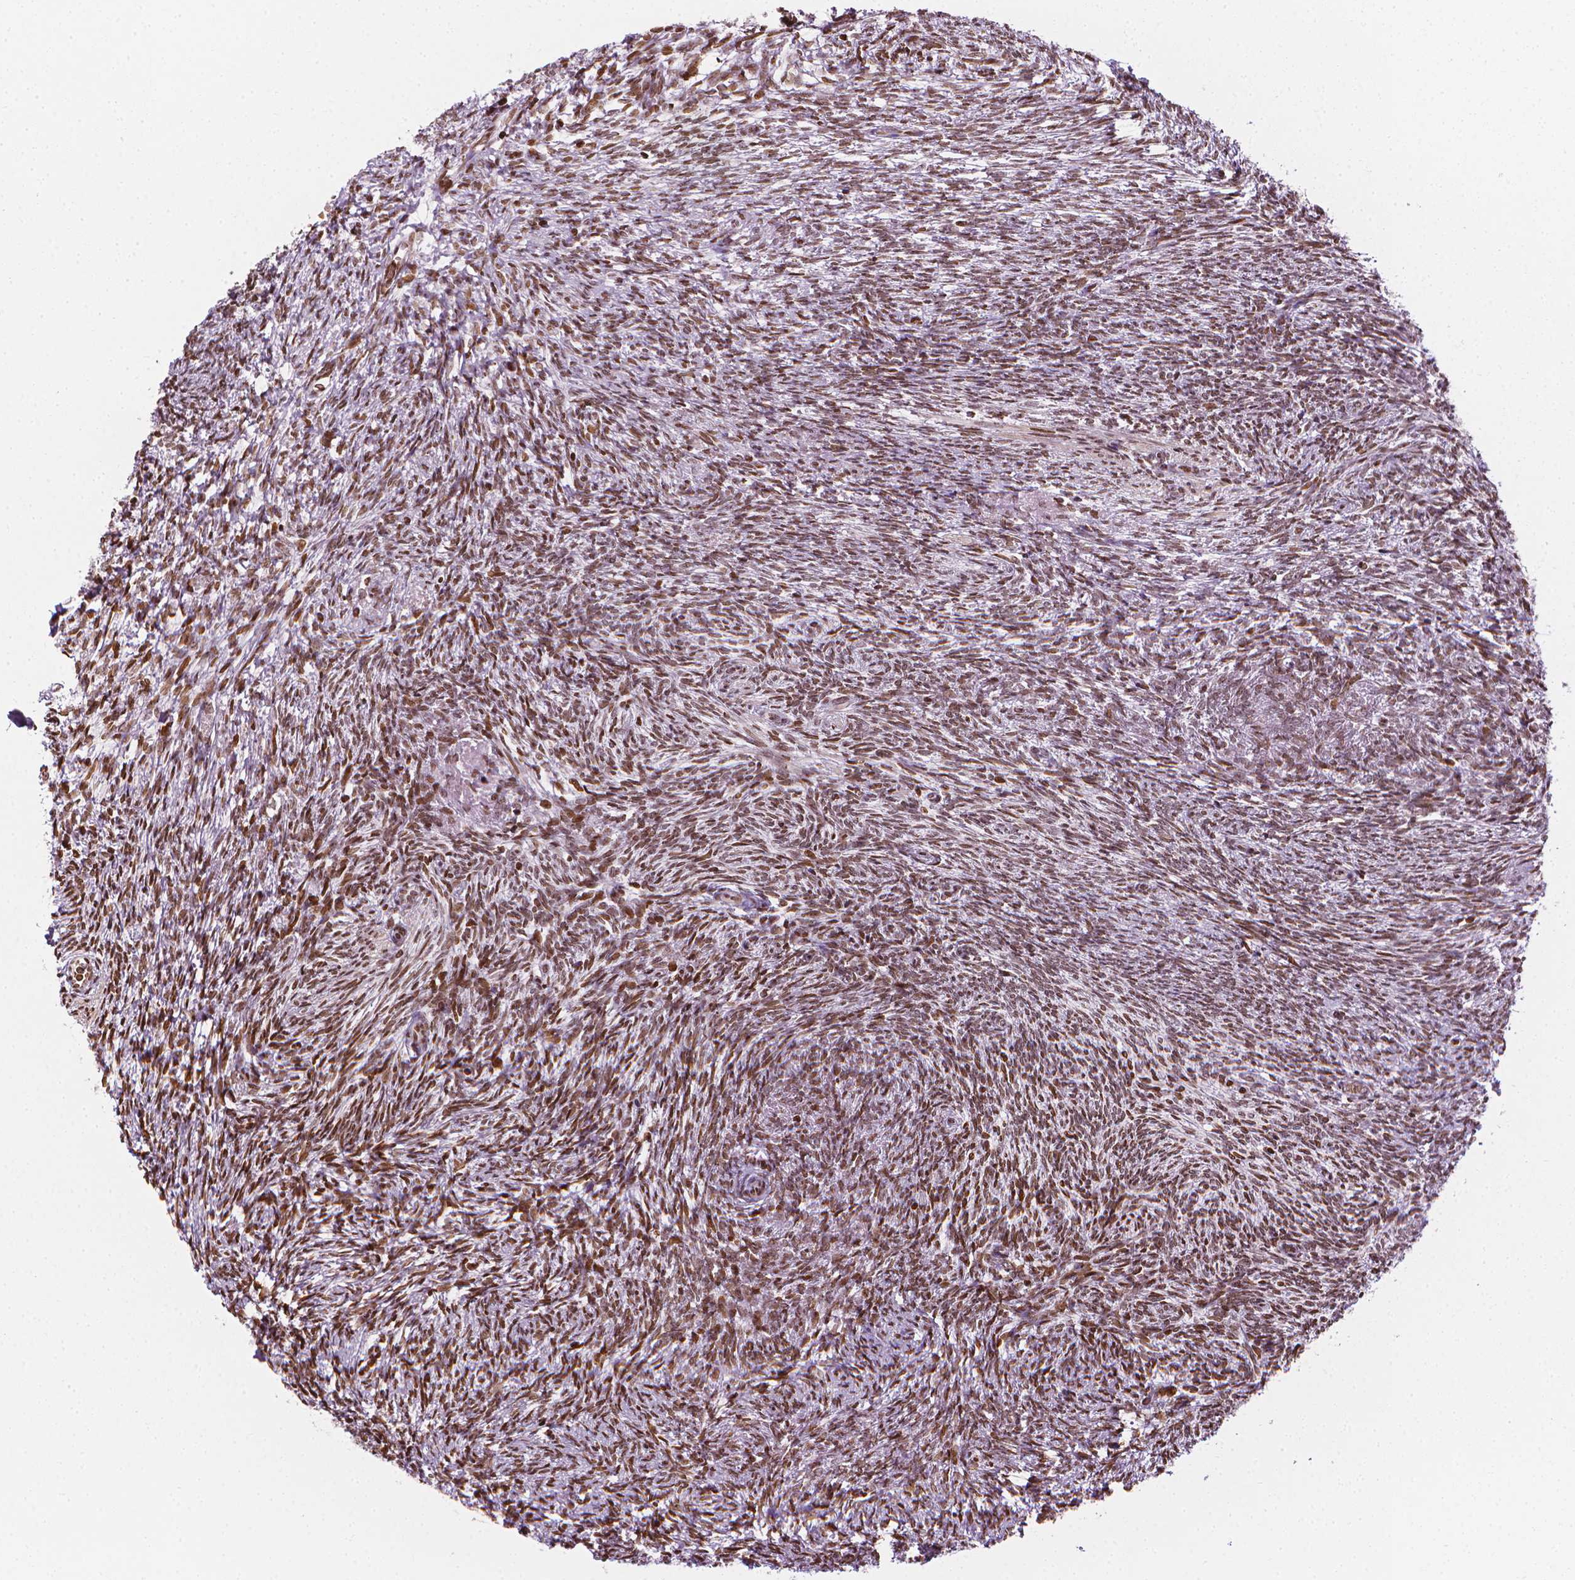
{"staining": {"intensity": "moderate", "quantity": ">75%", "location": "nuclear"}, "tissue": "ovary", "cell_type": "Follicle cells", "image_type": "normal", "snomed": [{"axis": "morphology", "description": "Normal tissue, NOS"}, {"axis": "topography", "description": "Ovary"}], "caption": "Follicle cells demonstrate moderate nuclear expression in about >75% of cells in unremarkable ovary.", "gene": "PIP4K2A", "patient": {"sex": "female", "age": 46}}